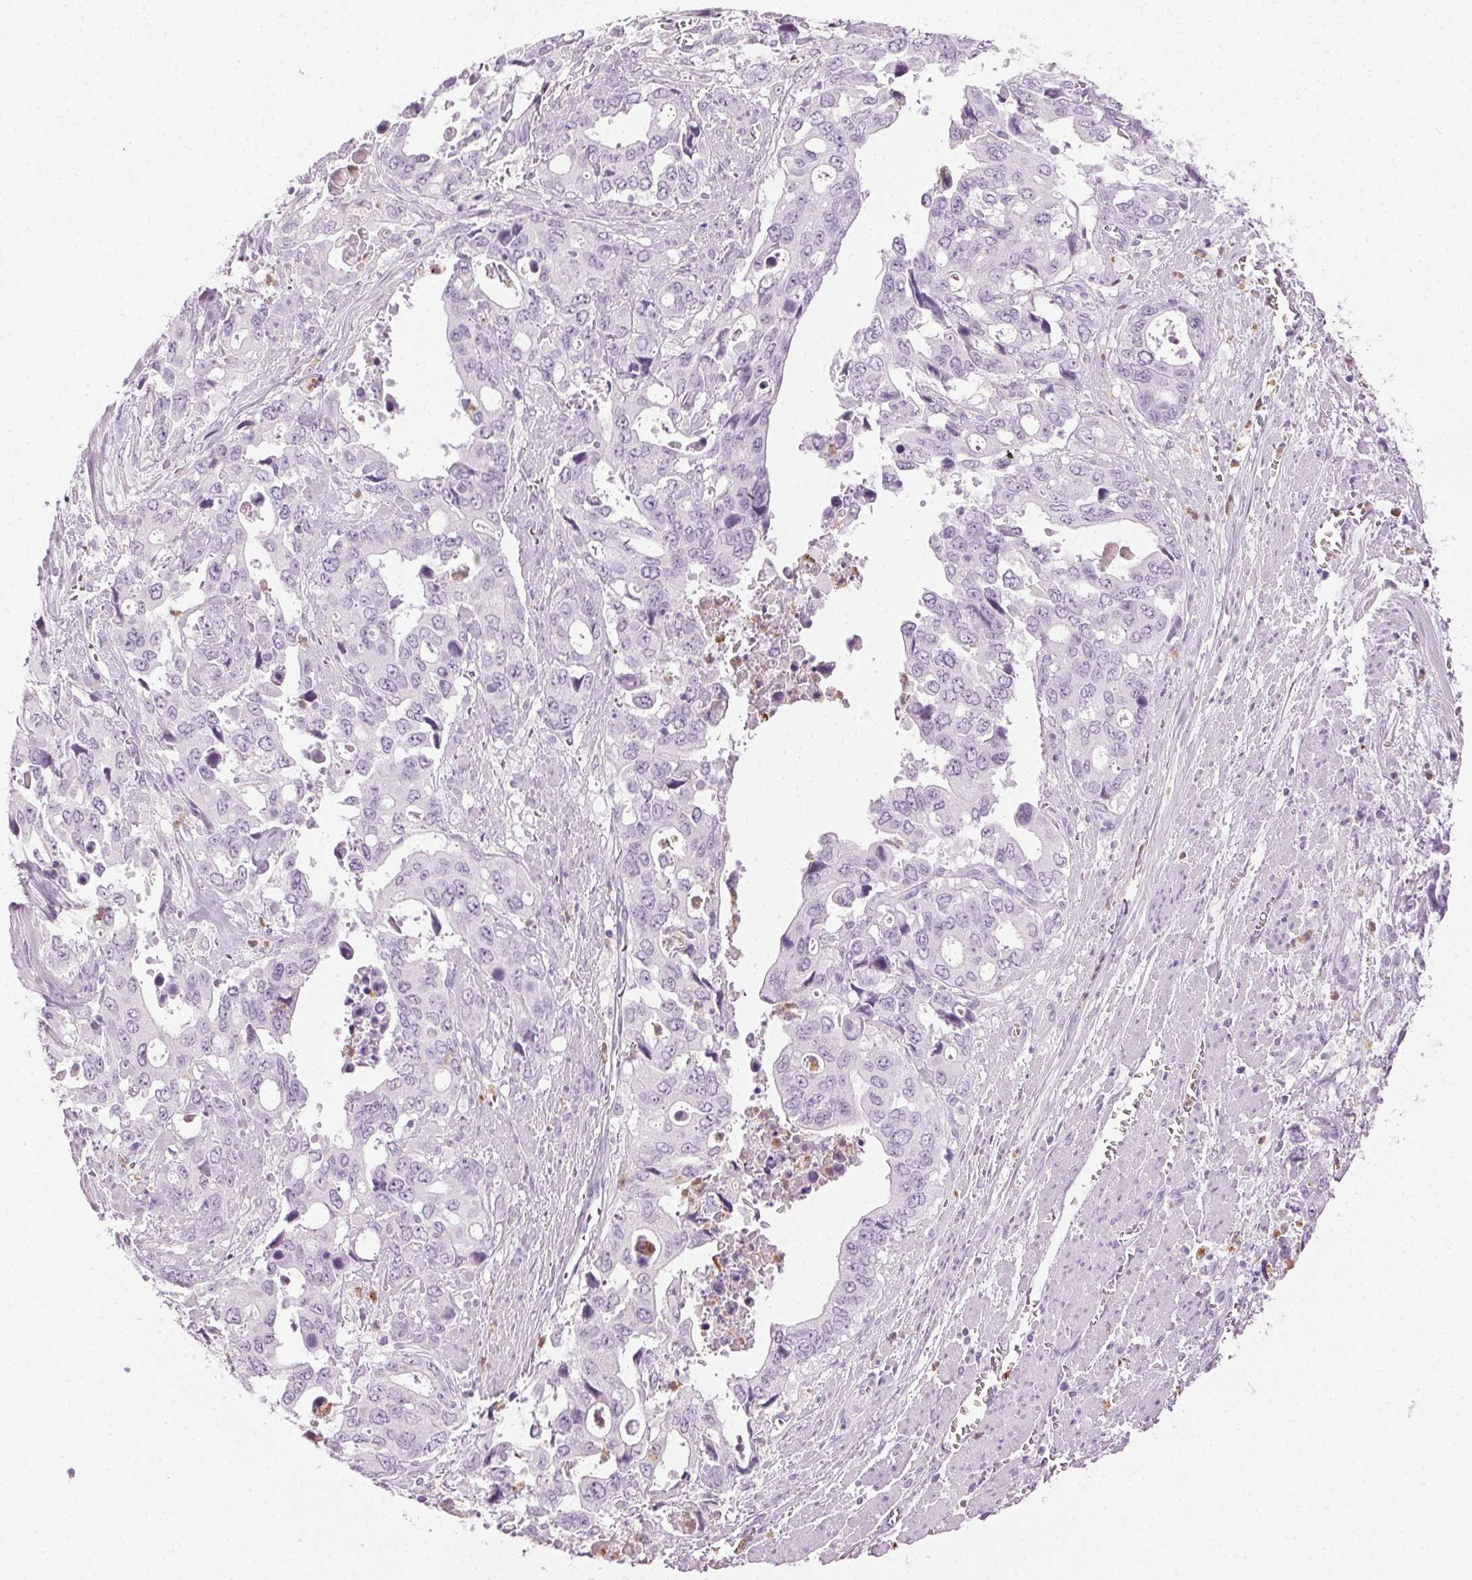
{"staining": {"intensity": "negative", "quantity": "none", "location": "none"}, "tissue": "stomach cancer", "cell_type": "Tumor cells", "image_type": "cancer", "snomed": [{"axis": "morphology", "description": "Adenocarcinoma, NOS"}, {"axis": "topography", "description": "Stomach, upper"}], "caption": "Stomach adenocarcinoma was stained to show a protein in brown. There is no significant expression in tumor cells.", "gene": "MPO", "patient": {"sex": "male", "age": 74}}